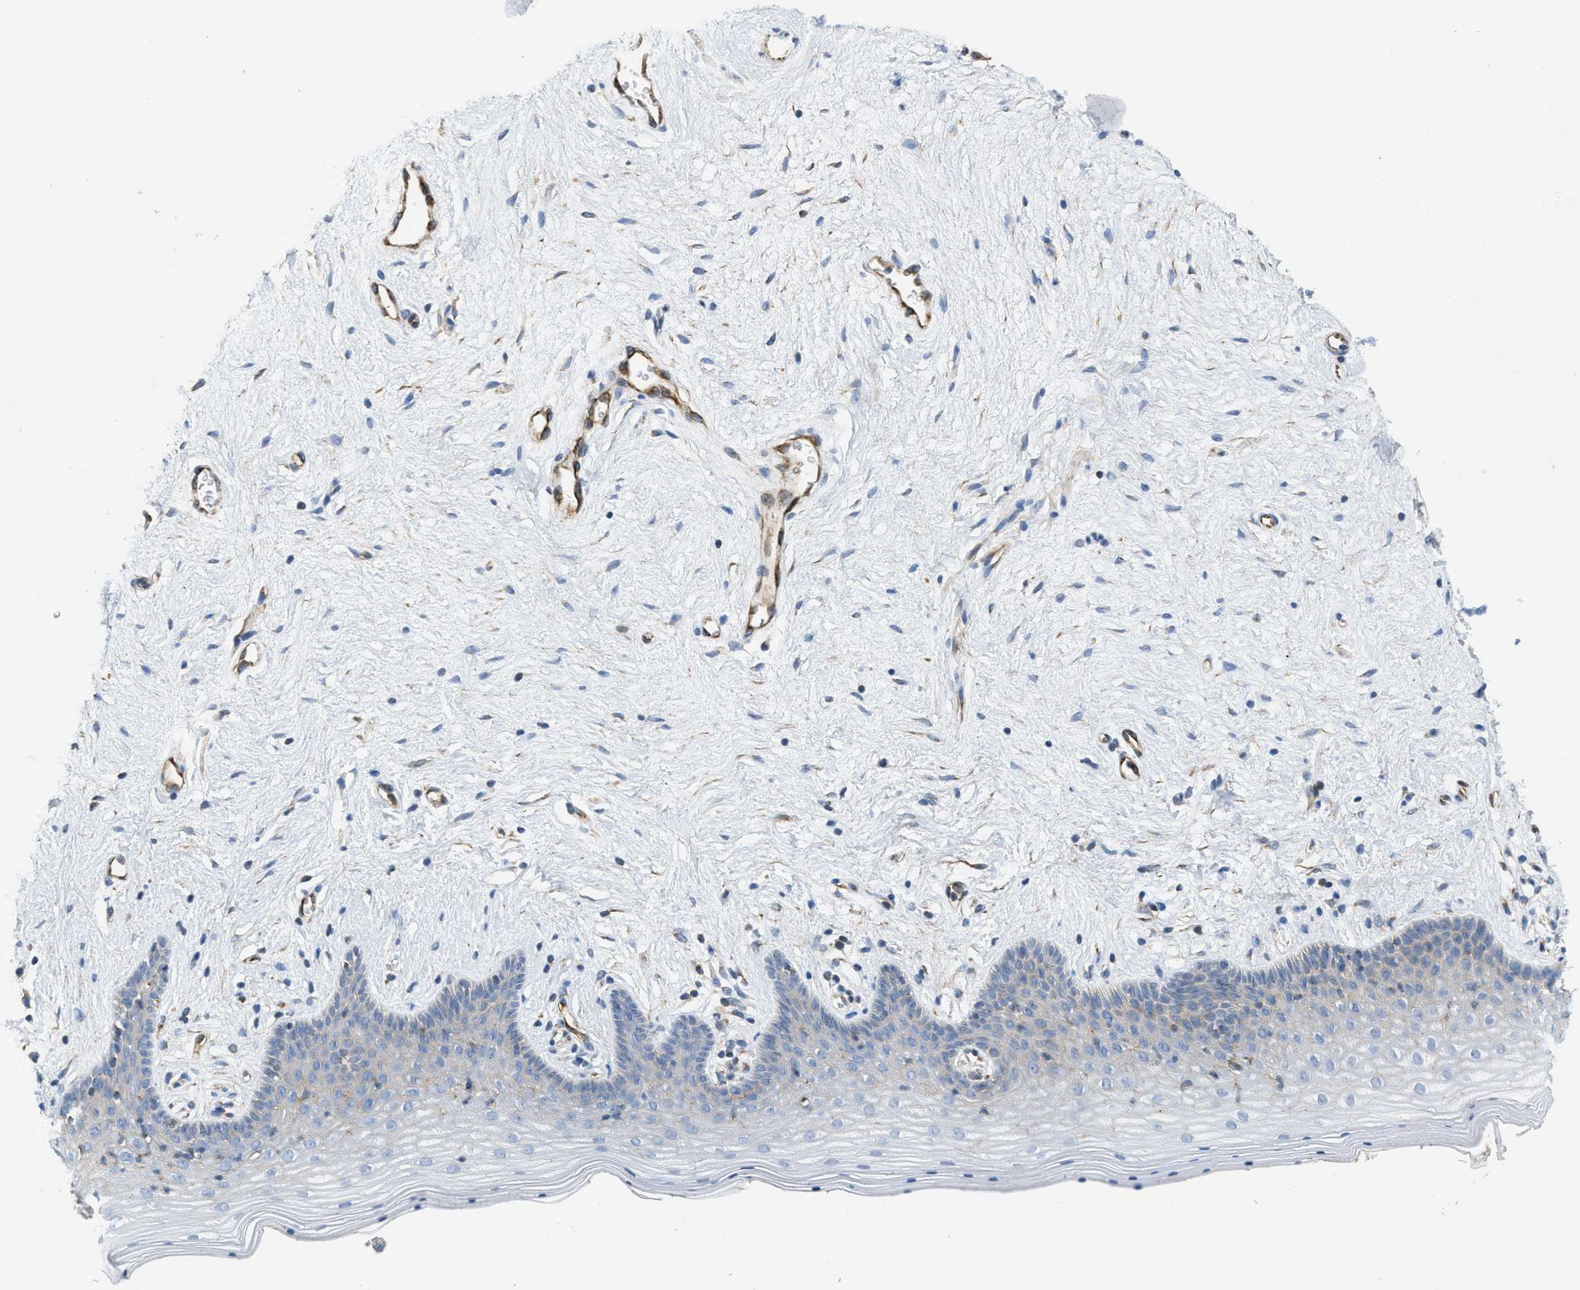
{"staining": {"intensity": "negative", "quantity": "none", "location": "none"}, "tissue": "vagina", "cell_type": "Squamous epithelial cells", "image_type": "normal", "snomed": [{"axis": "morphology", "description": "Normal tissue, NOS"}, {"axis": "topography", "description": "Vagina"}], "caption": "The micrograph exhibits no staining of squamous epithelial cells in unremarkable vagina. The staining was performed using DAB to visualize the protein expression in brown, while the nuclei were stained in blue with hematoxylin (Magnification: 20x).", "gene": "BTN3A1", "patient": {"sex": "female", "age": 44}}